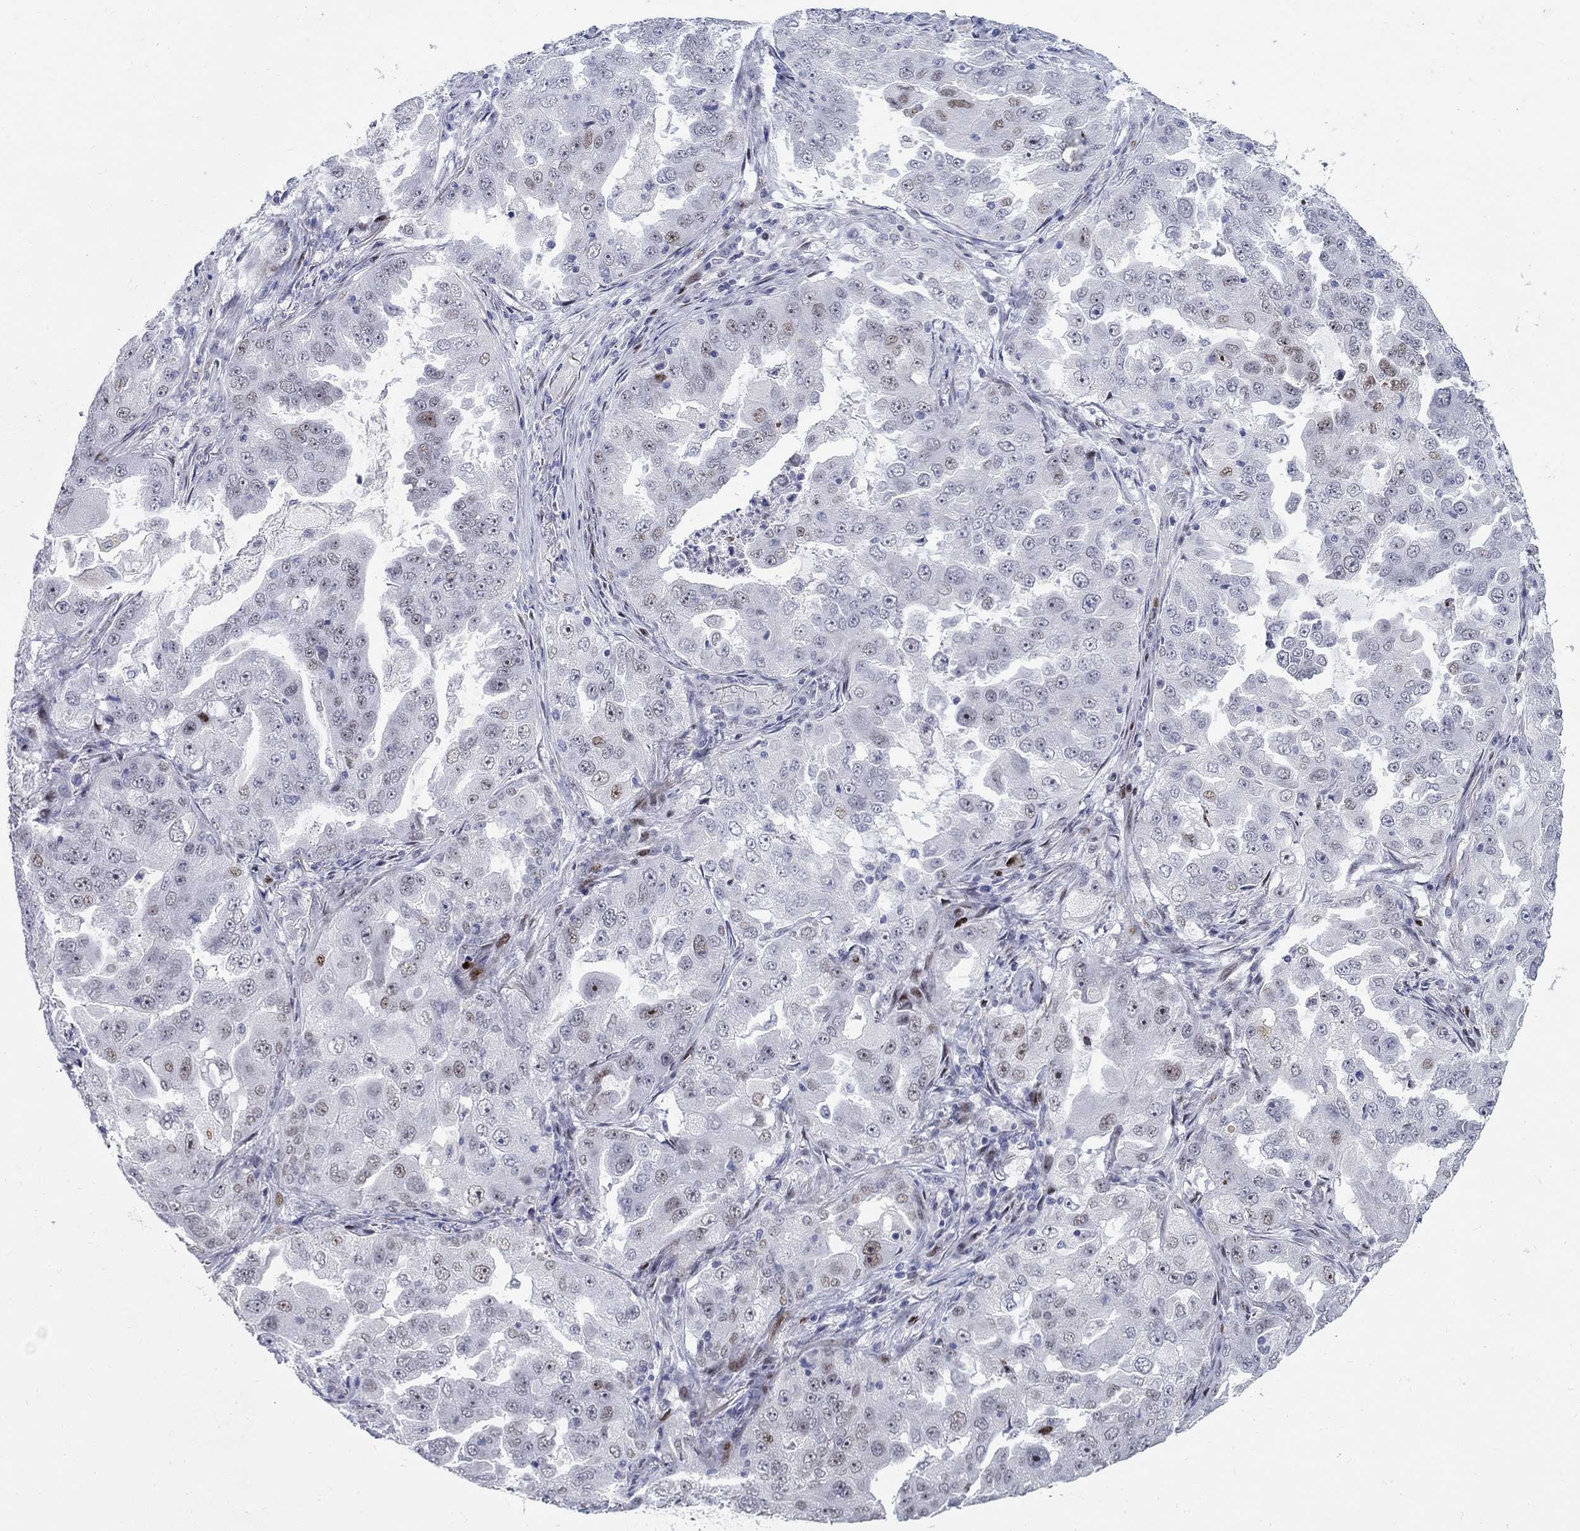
{"staining": {"intensity": "strong", "quantity": "<25%", "location": "nuclear"}, "tissue": "lung cancer", "cell_type": "Tumor cells", "image_type": "cancer", "snomed": [{"axis": "morphology", "description": "Adenocarcinoma, NOS"}, {"axis": "topography", "description": "Lung"}], "caption": "Tumor cells demonstrate strong nuclear expression in approximately <25% of cells in adenocarcinoma (lung).", "gene": "RAPGEF5", "patient": {"sex": "female", "age": 61}}